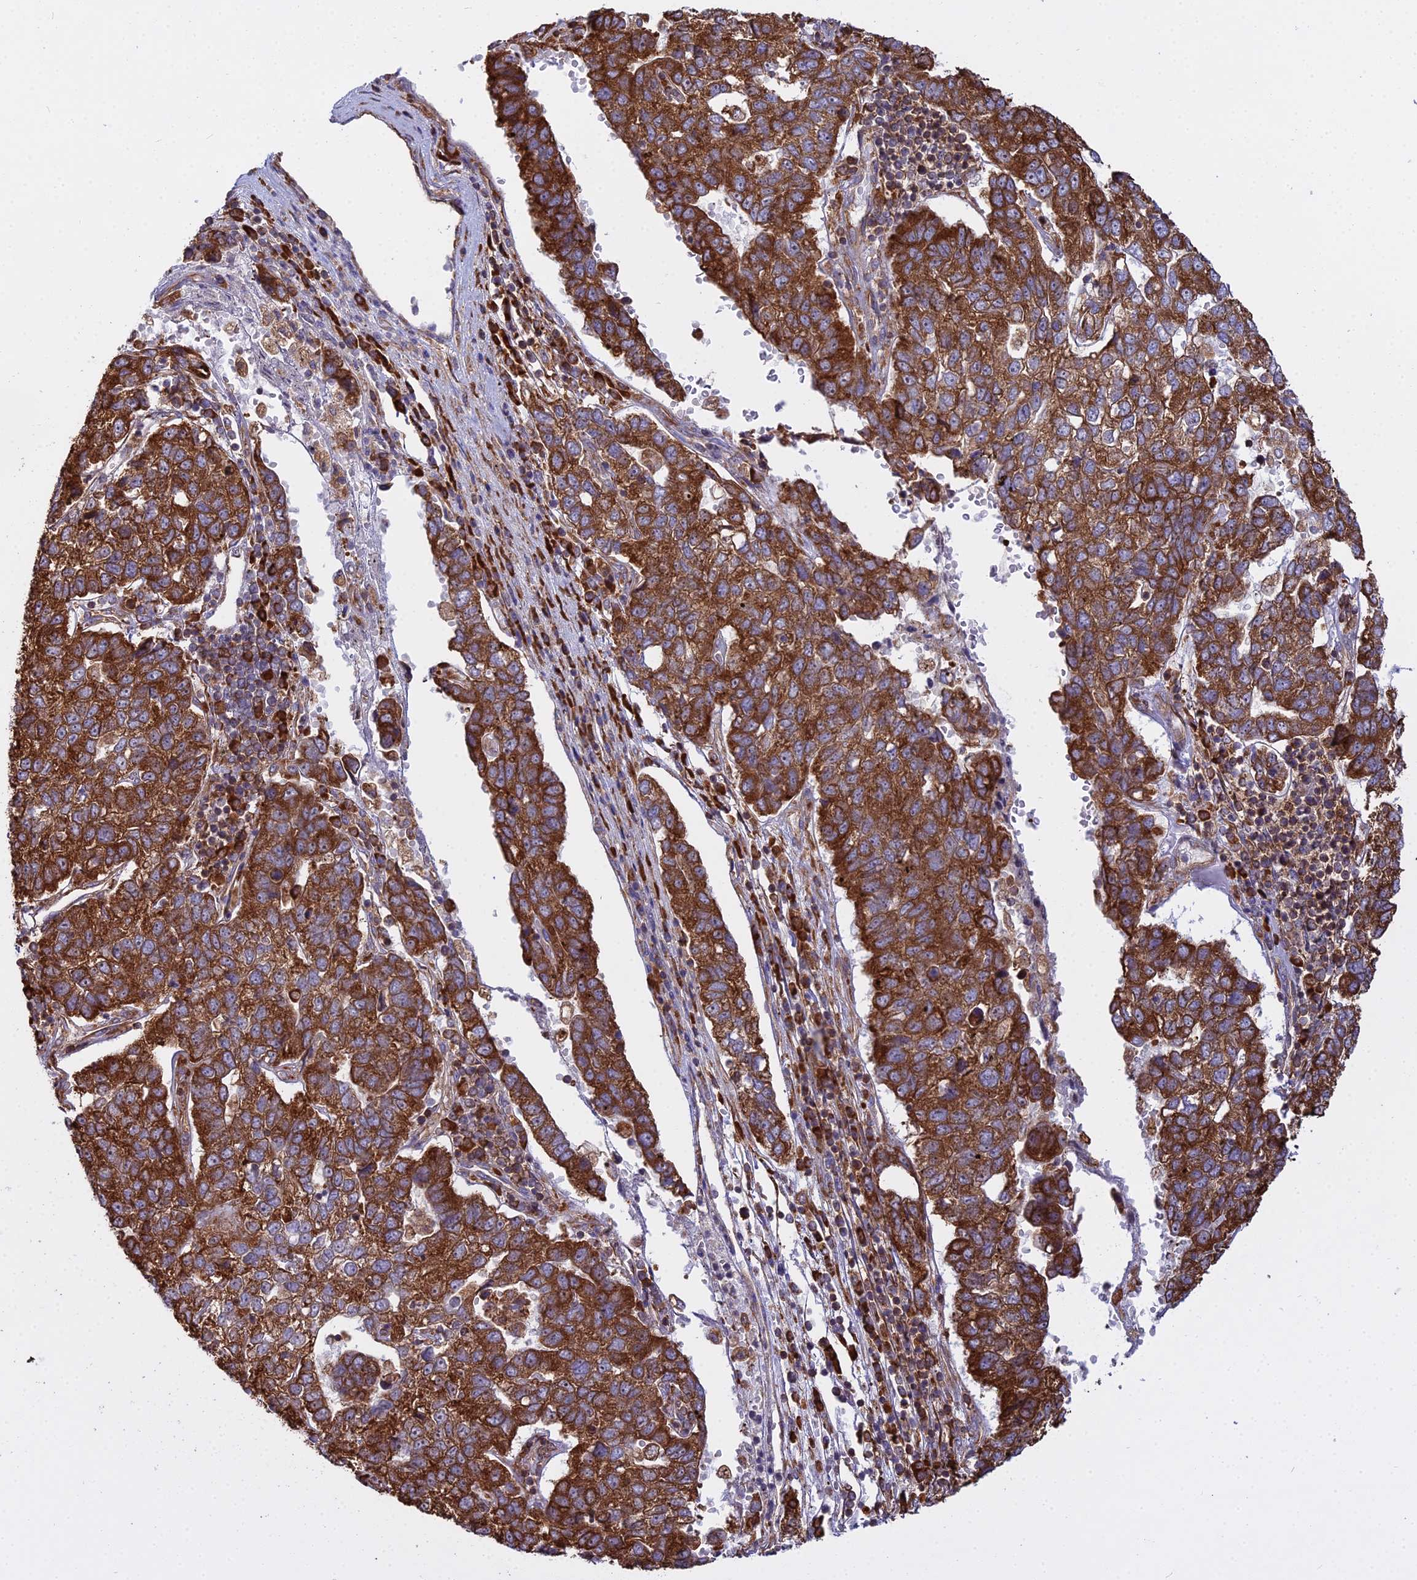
{"staining": {"intensity": "strong", "quantity": ">75%", "location": "cytoplasmic/membranous"}, "tissue": "pancreatic cancer", "cell_type": "Tumor cells", "image_type": "cancer", "snomed": [{"axis": "morphology", "description": "Adenocarcinoma, NOS"}, {"axis": "topography", "description": "Pancreas"}], "caption": "A high amount of strong cytoplasmic/membranous expression is appreciated in approximately >75% of tumor cells in adenocarcinoma (pancreatic) tissue.", "gene": "RPL26", "patient": {"sex": "female", "age": 61}}